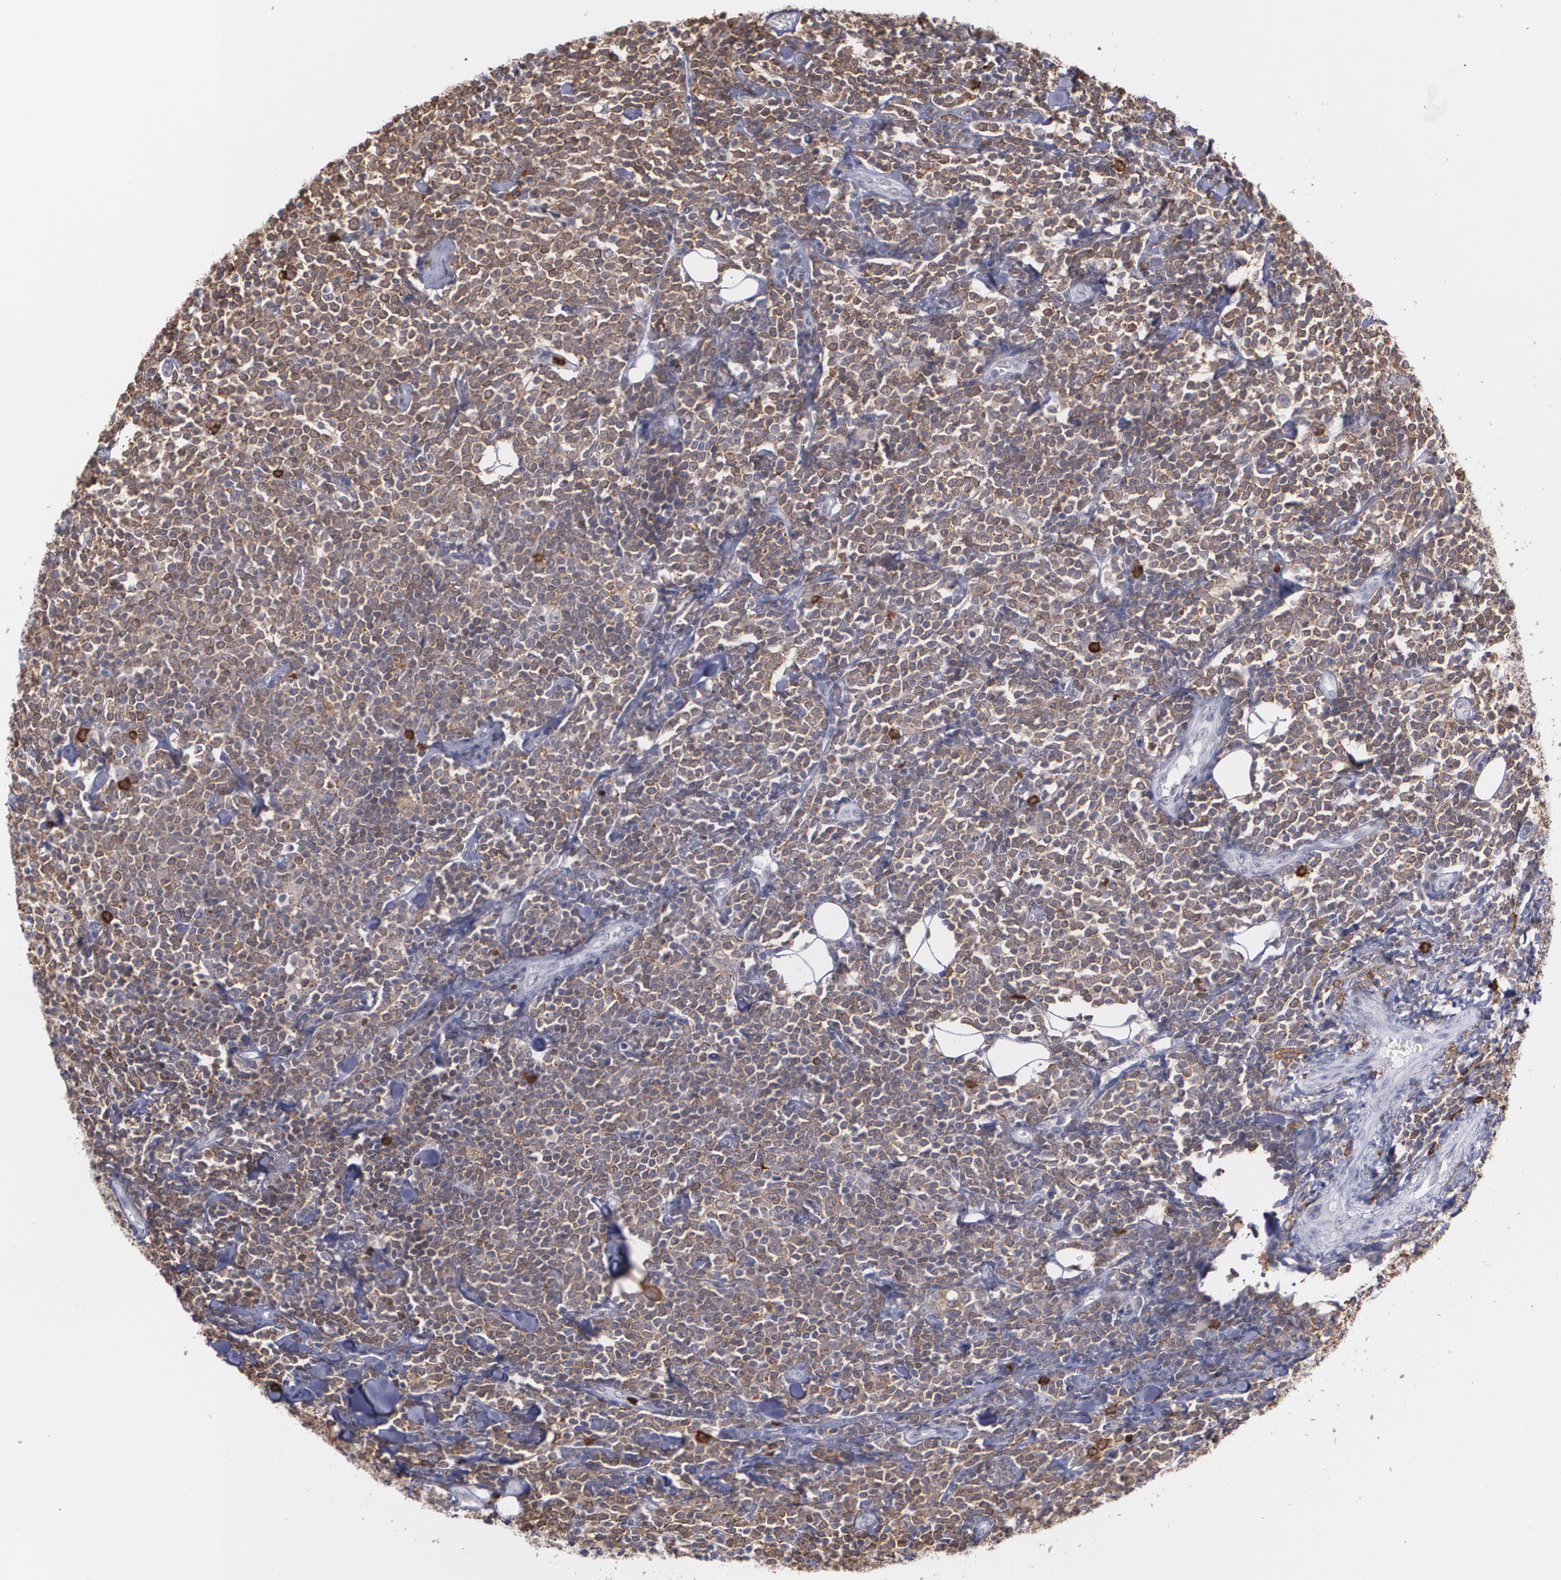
{"staining": {"intensity": "negative", "quantity": "none", "location": "none"}, "tissue": "lymphoma", "cell_type": "Tumor cells", "image_type": "cancer", "snomed": [{"axis": "morphology", "description": "Malignant lymphoma, non-Hodgkin's type, Low grade"}, {"axis": "topography", "description": "Soft tissue"}], "caption": "Photomicrograph shows no protein positivity in tumor cells of malignant lymphoma, non-Hodgkin's type (low-grade) tissue.", "gene": "NCF2", "patient": {"sex": "male", "age": 92}}